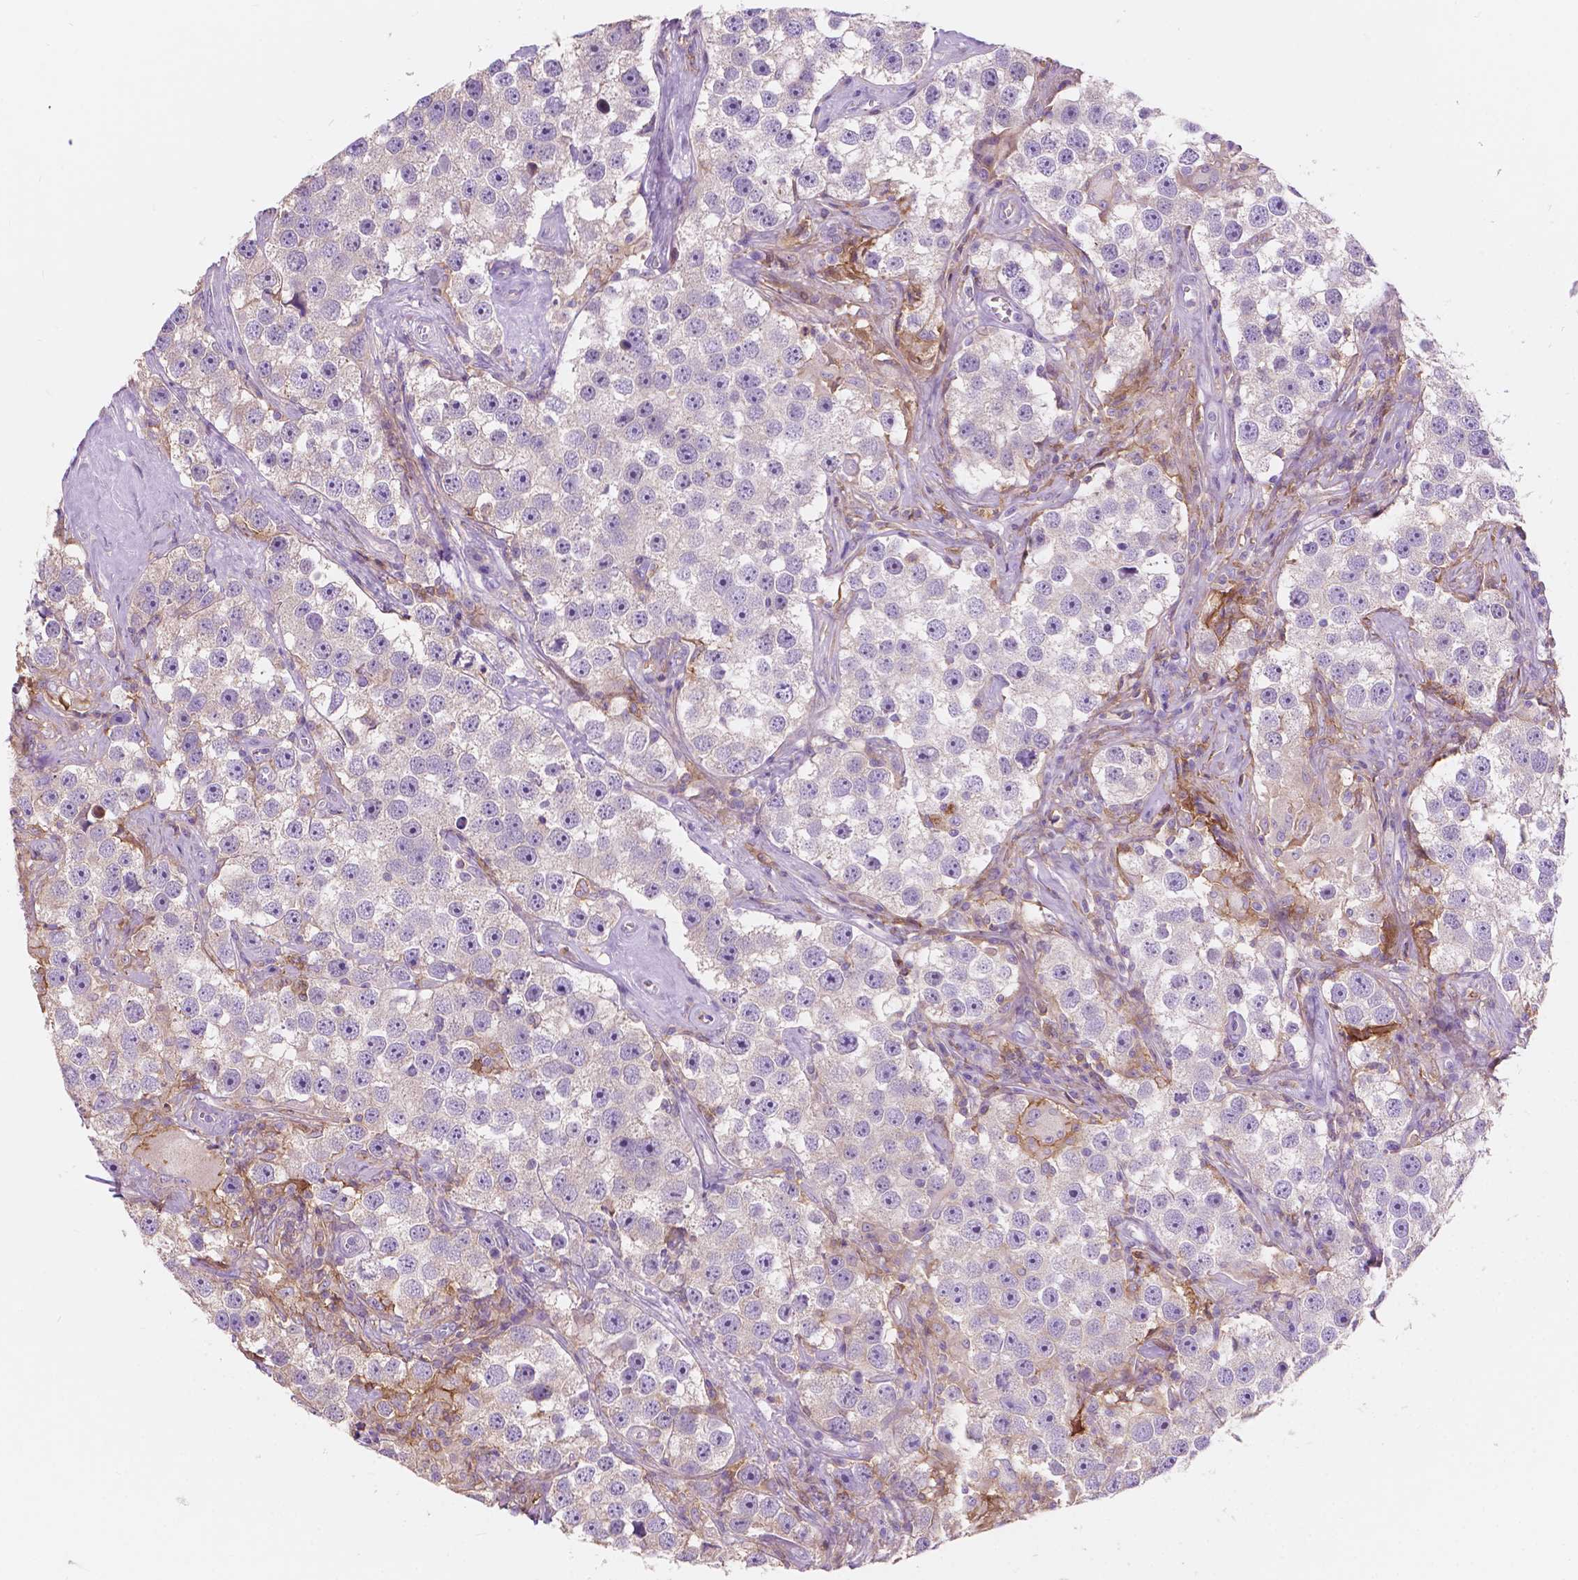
{"staining": {"intensity": "negative", "quantity": "none", "location": "none"}, "tissue": "testis cancer", "cell_type": "Tumor cells", "image_type": "cancer", "snomed": [{"axis": "morphology", "description": "Seminoma, NOS"}, {"axis": "topography", "description": "Testis"}], "caption": "IHC of testis seminoma shows no positivity in tumor cells.", "gene": "SEMA4A", "patient": {"sex": "male", "age": 49}}